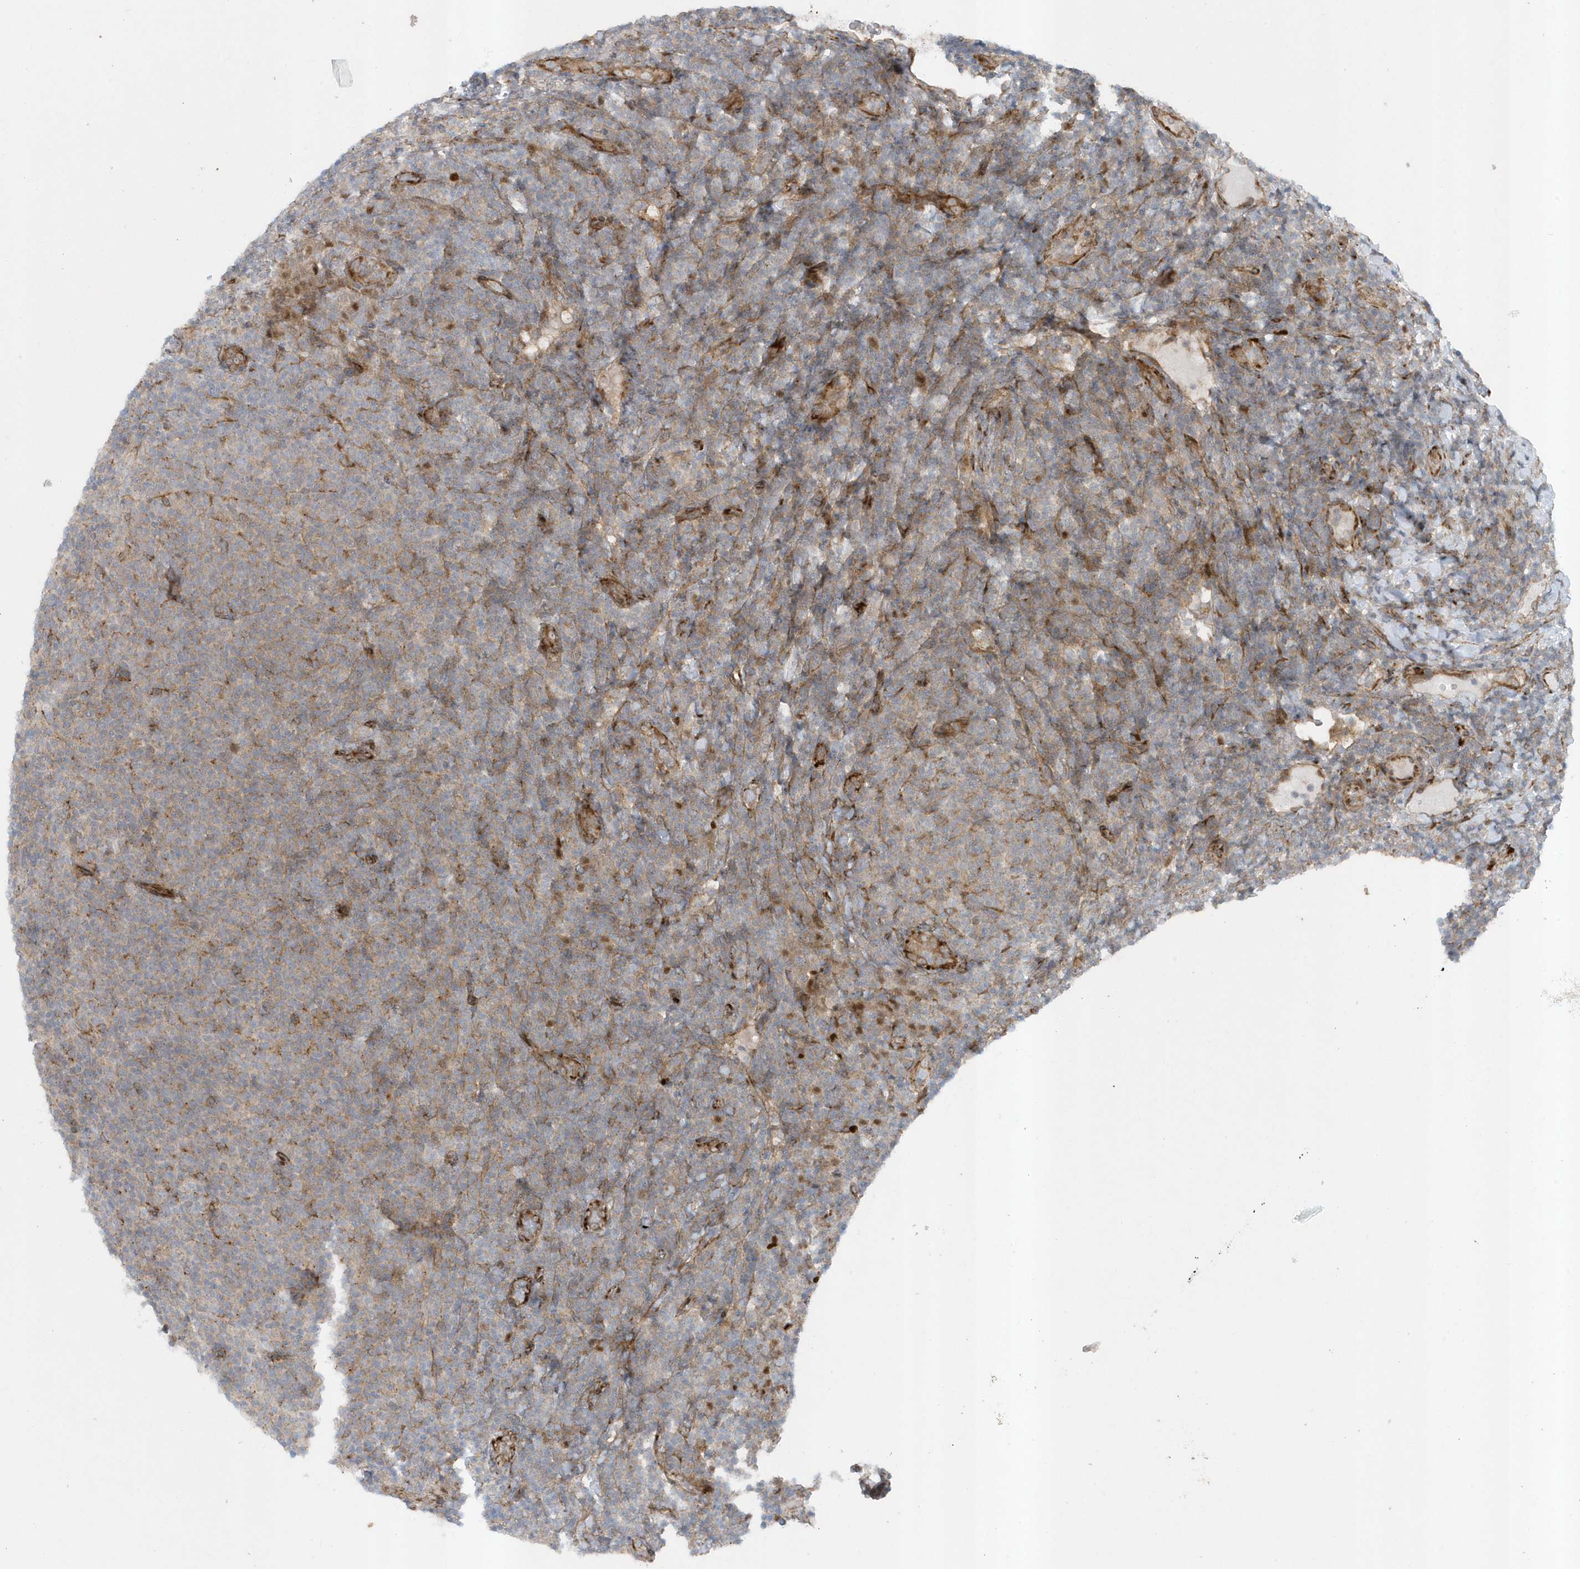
{"staining": {"intensity": "weak", "quantity": "25%-75%", "location": "cytoplasmic/membranous"}, "tissue": "lymphoma", "cell_type": "Tumor cells", "image_type": "cancer", "snomed": [{"axis": "morphology", "description": "Malignant lymphoma, non-Hodgkin's type, Low grade"}, {"axis": "topography", "description": "Lymph node"}], "caption": "Tumor cells display weak cytoplasmic/membranous staining in about 25%-75% of cells in lymphoma.", "gene": "FAM98A", "patient": {"sex": "male", "age": 66}}